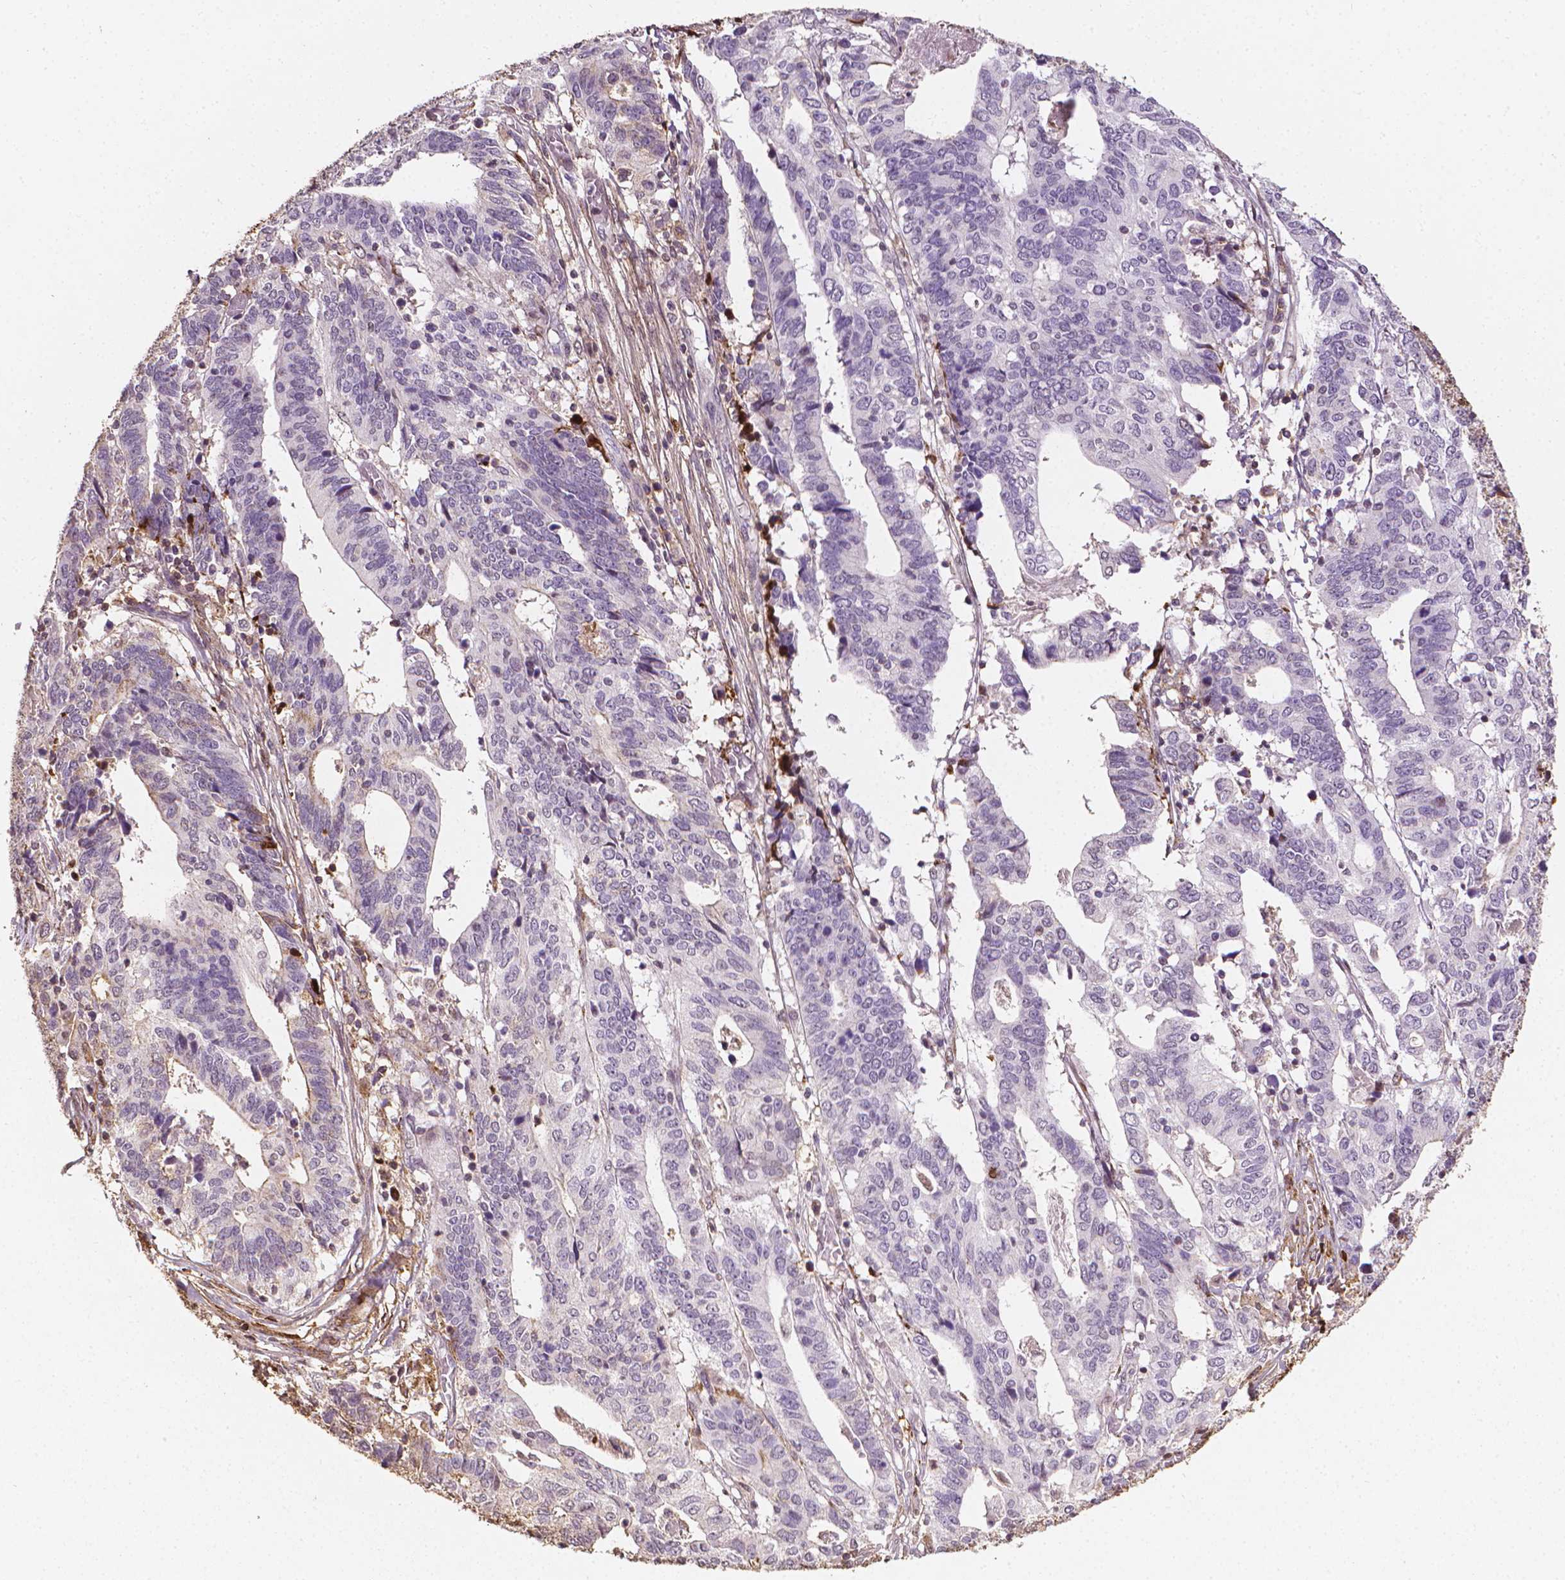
{"staining": {"intensity": "negative", "quantity": "none", "location": "none"}, "tissue": "stomach cancer", "cell_type": "Tumor cells", "image_type": "cancer", "snomed": [{"axis": "morphology", "description": "Adenocarcinoma, NOS"}, {"axis": "topography", "description": "Stomach, upper"}], "caption": "Human stomach cancer stained for a protein using IHC demonstrates no positivity in tumor cells.", "gene": "DCN", "patient": {"sex": "female", "age": 67}}